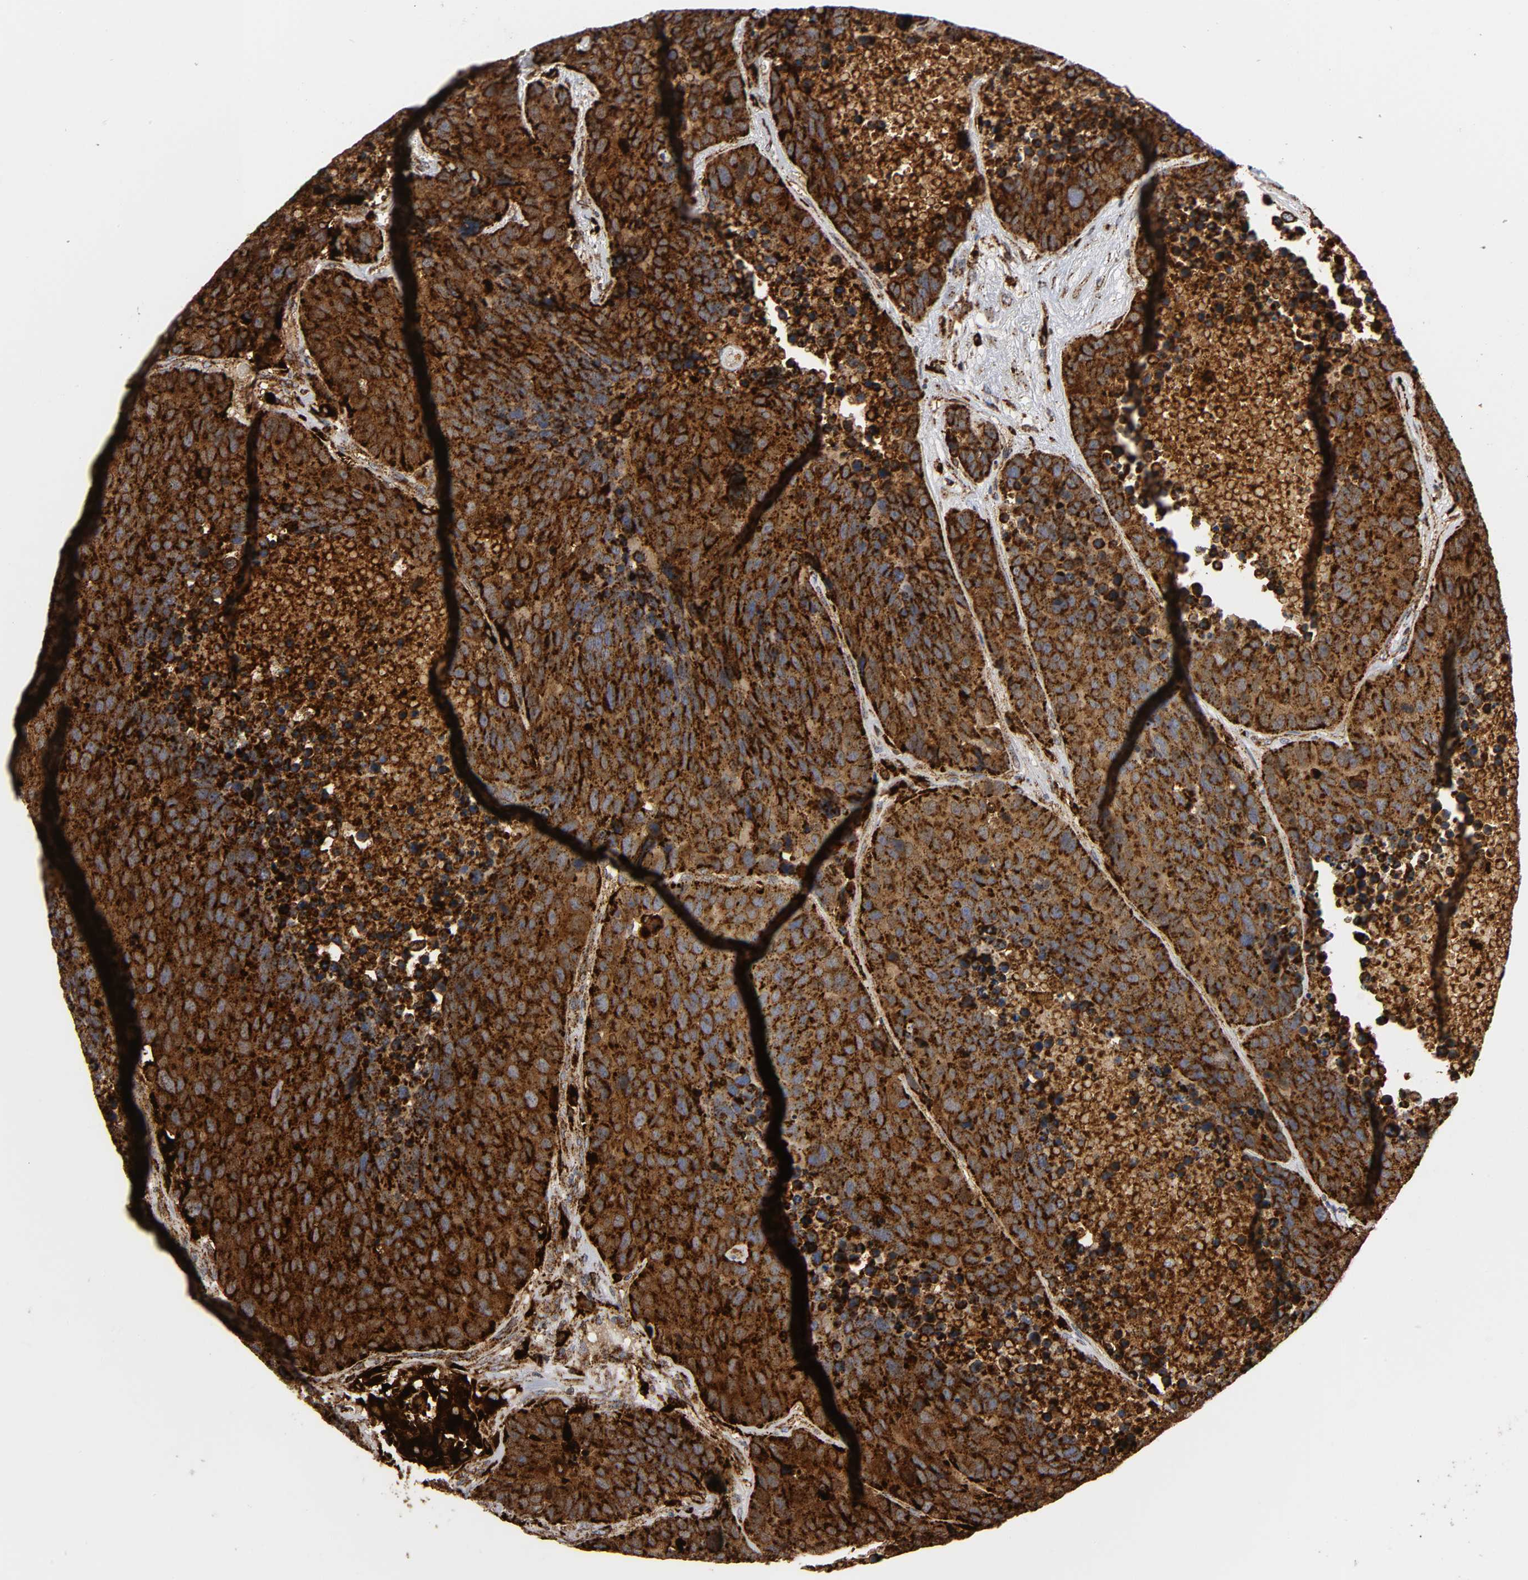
{"staining": {"intensity": "strong", "quantity": ">75%", "location": "cytoplasmic/membranous"}, "tissue": "carcinoid", "cell_type": "Tumor cells", "image_type": "cancer", "snomed": [{"axis": "morphology", "description": "Carcinoid, malignant, NOS"}, {"axis": "topography", "description": "Lung"}], "caption": "Protein staining exhibits strong cytoplasmic/membranous positivity in approximately >75% of tumor cells in carcinoid.", "gene": "PSAP", "patient": {"sex": "male", "age": 60}}